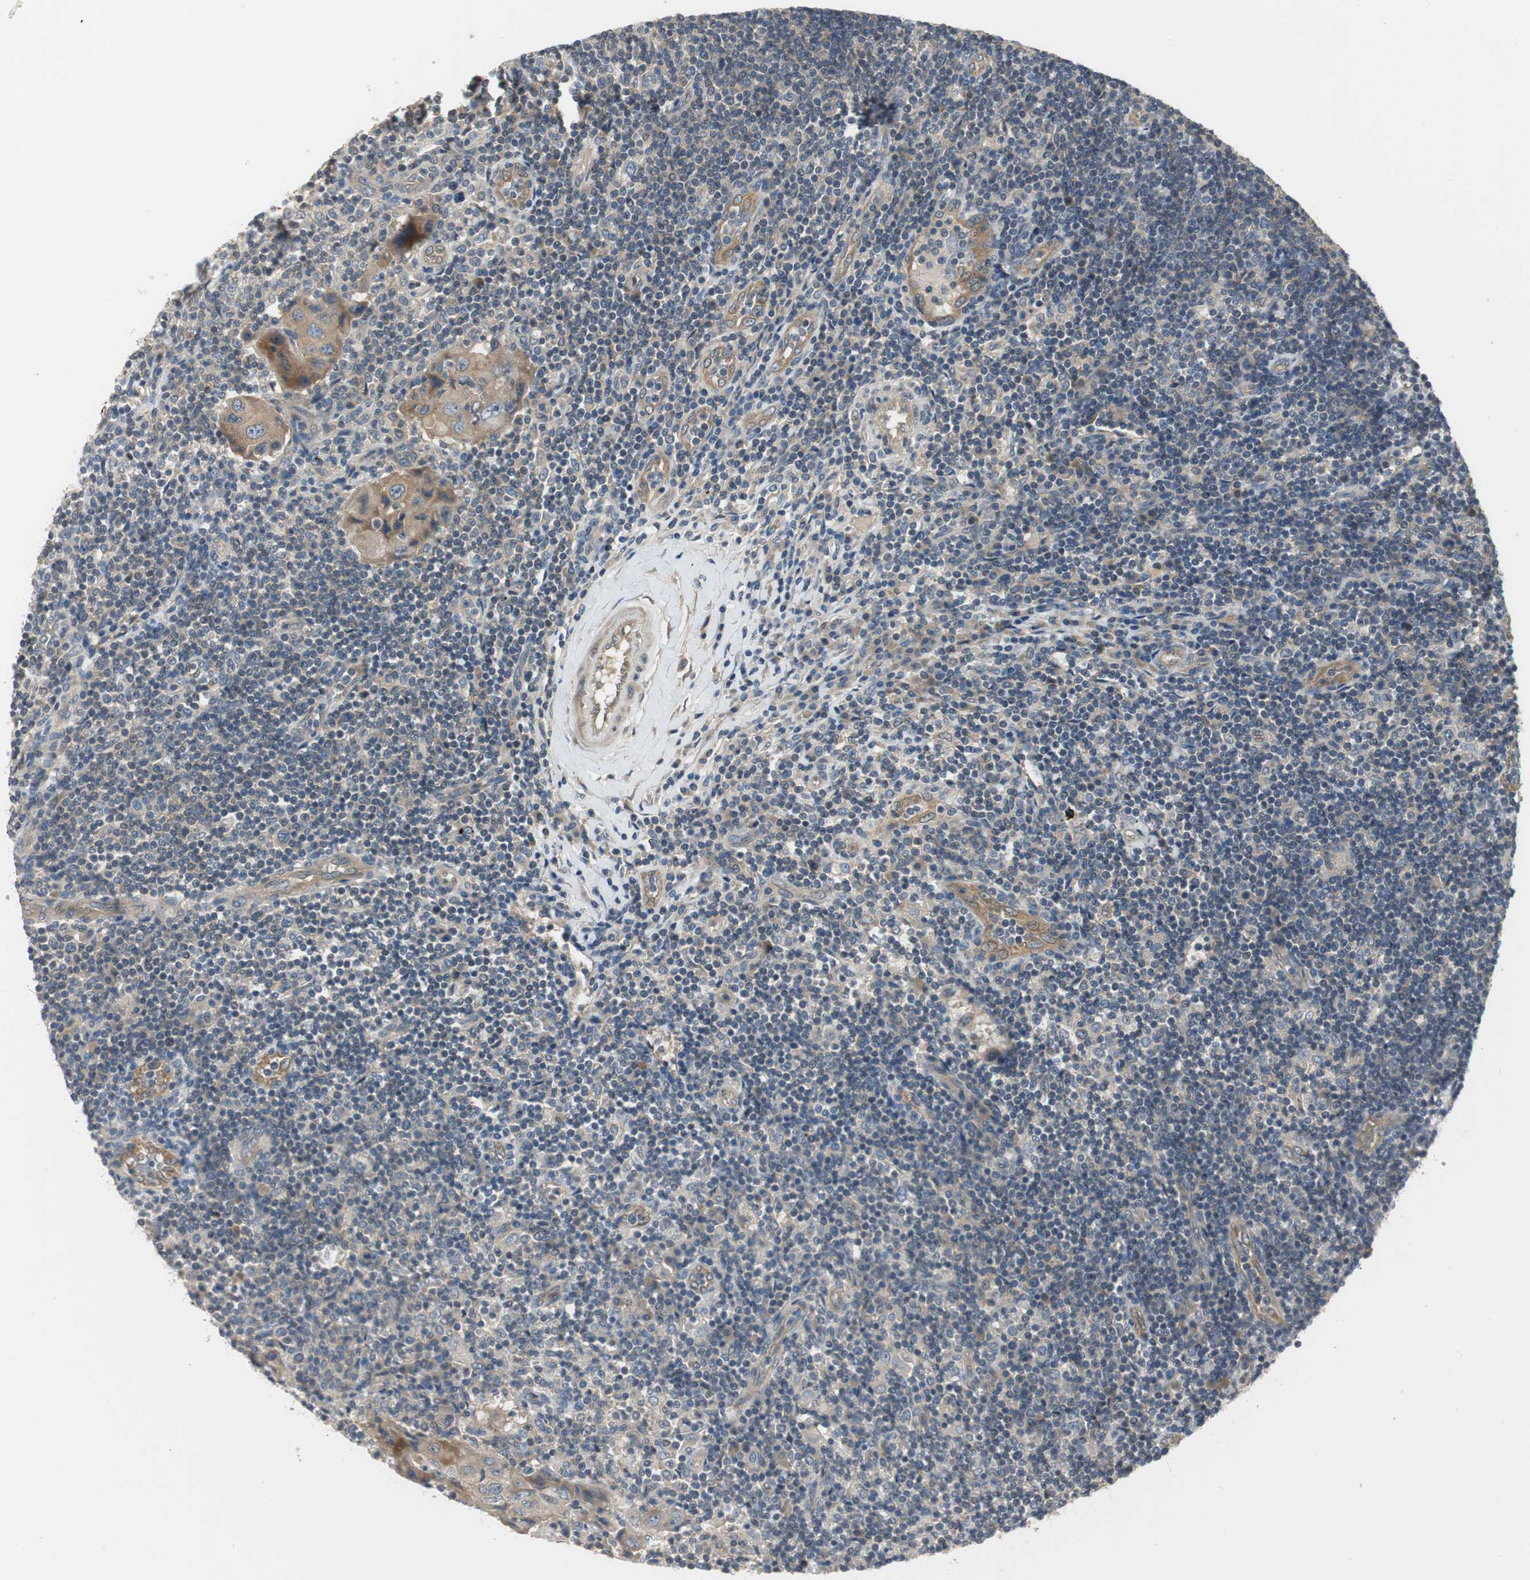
{"staining": {"intensity": "moderate", "quantity": ">75%", "location": "cytoplasmic/membranous"}, "tissue": "lymph node", "cell_type": "Germinal center cells", "image_type": "normal", "snomed": [{"axis": "morphology", "description": "Normal tissue, NOS"}, {"axis": "morphology", "description": "Squamous cell carcinoma, metastatic, NOS"}, {"axis": "topography", "description": "Lymph node"}], "caption": "A high-resolution micrograph shows IHC staining of unremarkable lymph node, which shows moderate cytoplasmic/membranous staining in approximately >75% of germinal center cells.", "gene": "PRKAA1", "patient": {"sex": "female", "age": 53}}